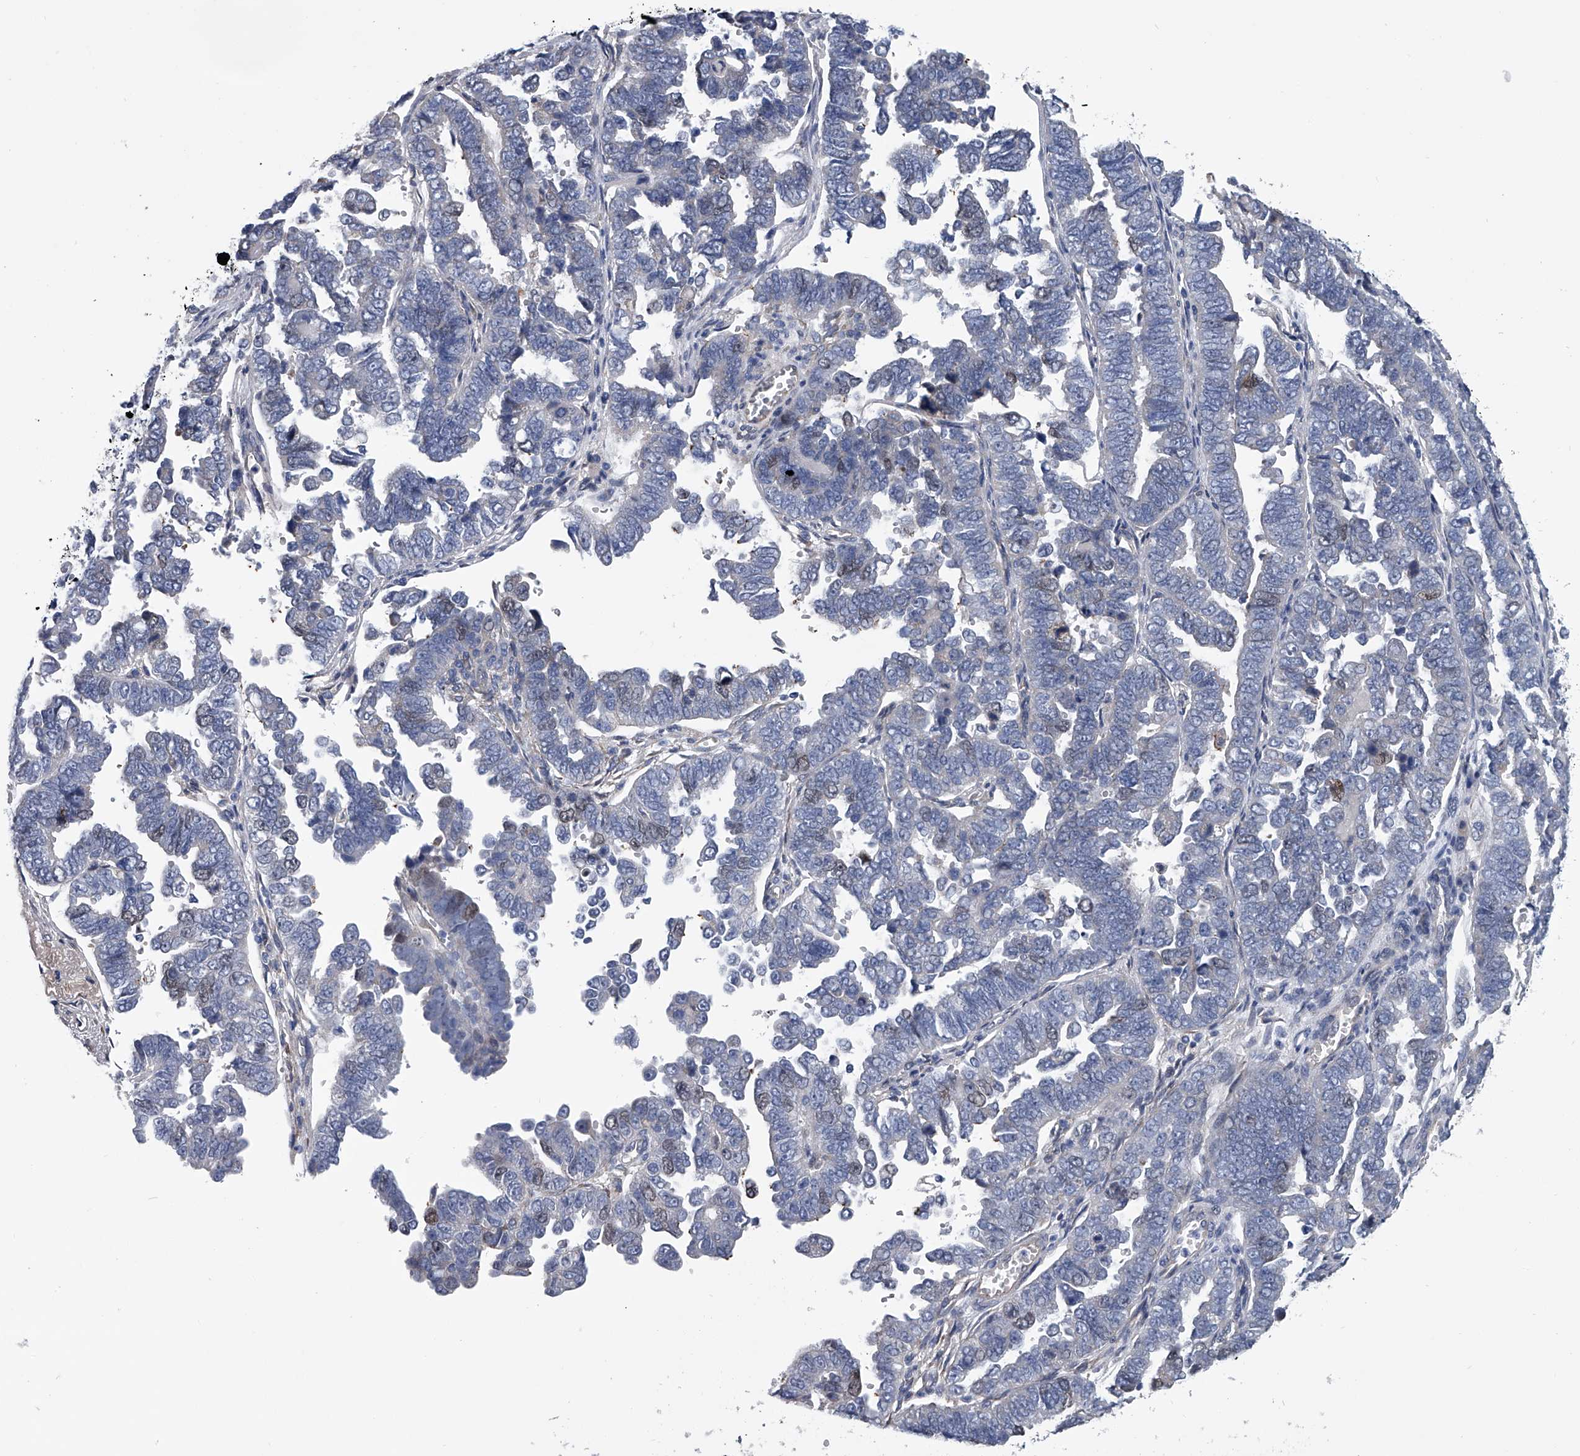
{"staining": {"intensity": "negative", "quantity": "none", "location": "none"}, "tissue": "endometrial cancer", "cell_type": "Tumor cells", "image_type": "cancer", "snomed": [{"axis": "morphology", "description": "Adenocarcinoma, NOS"}, {"axis": "topography", "description": "Endometrium"}], "caption": "Image shows no protein staining in tumor cells of adenocarcinoma (endometrial) tissue.", "gene": "ABCG1", "patient": {"sex": "female", "age": 75}}